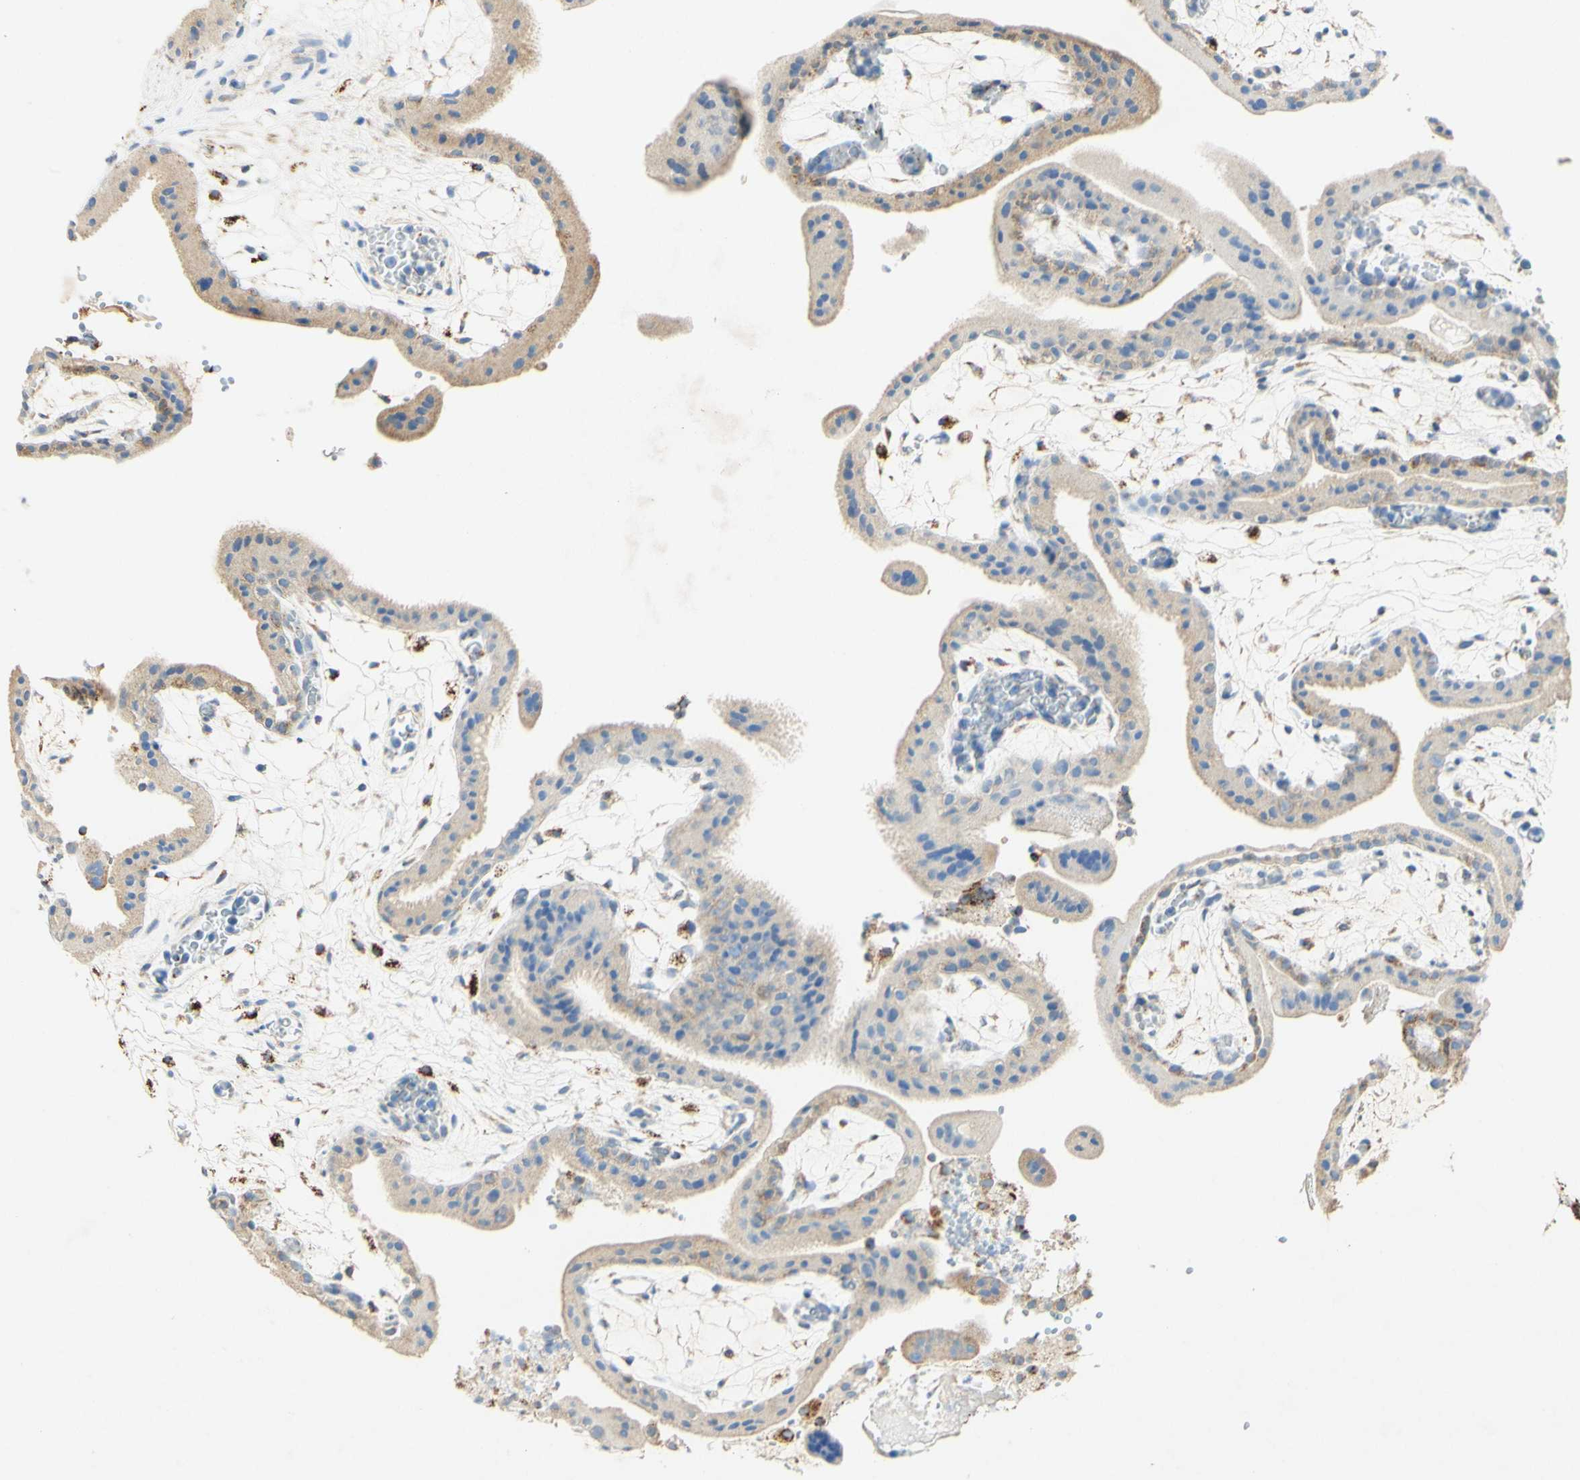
{"staining": {"intensity": "weak", "quantity": ">75%", "location": "cytoplasmic/membranous"}, "tissue": "placenta", "cell_type": "Trophoblastic cells", "image_type": "normal", "snomed": [{"axis": "morphology", "description": "Normal tissue, NOS"}, {"axis": "topography", "description": "Placenta"}], "caption": "A micrograph showing weak cytoplasmic/membranous staining in about >75% of trophoblastic cells in unremarkable placenta, as visualized by brown immunohistochemical staining.", "gene": "OXCT1", "patient": {"sex": "female", "age": 18}}